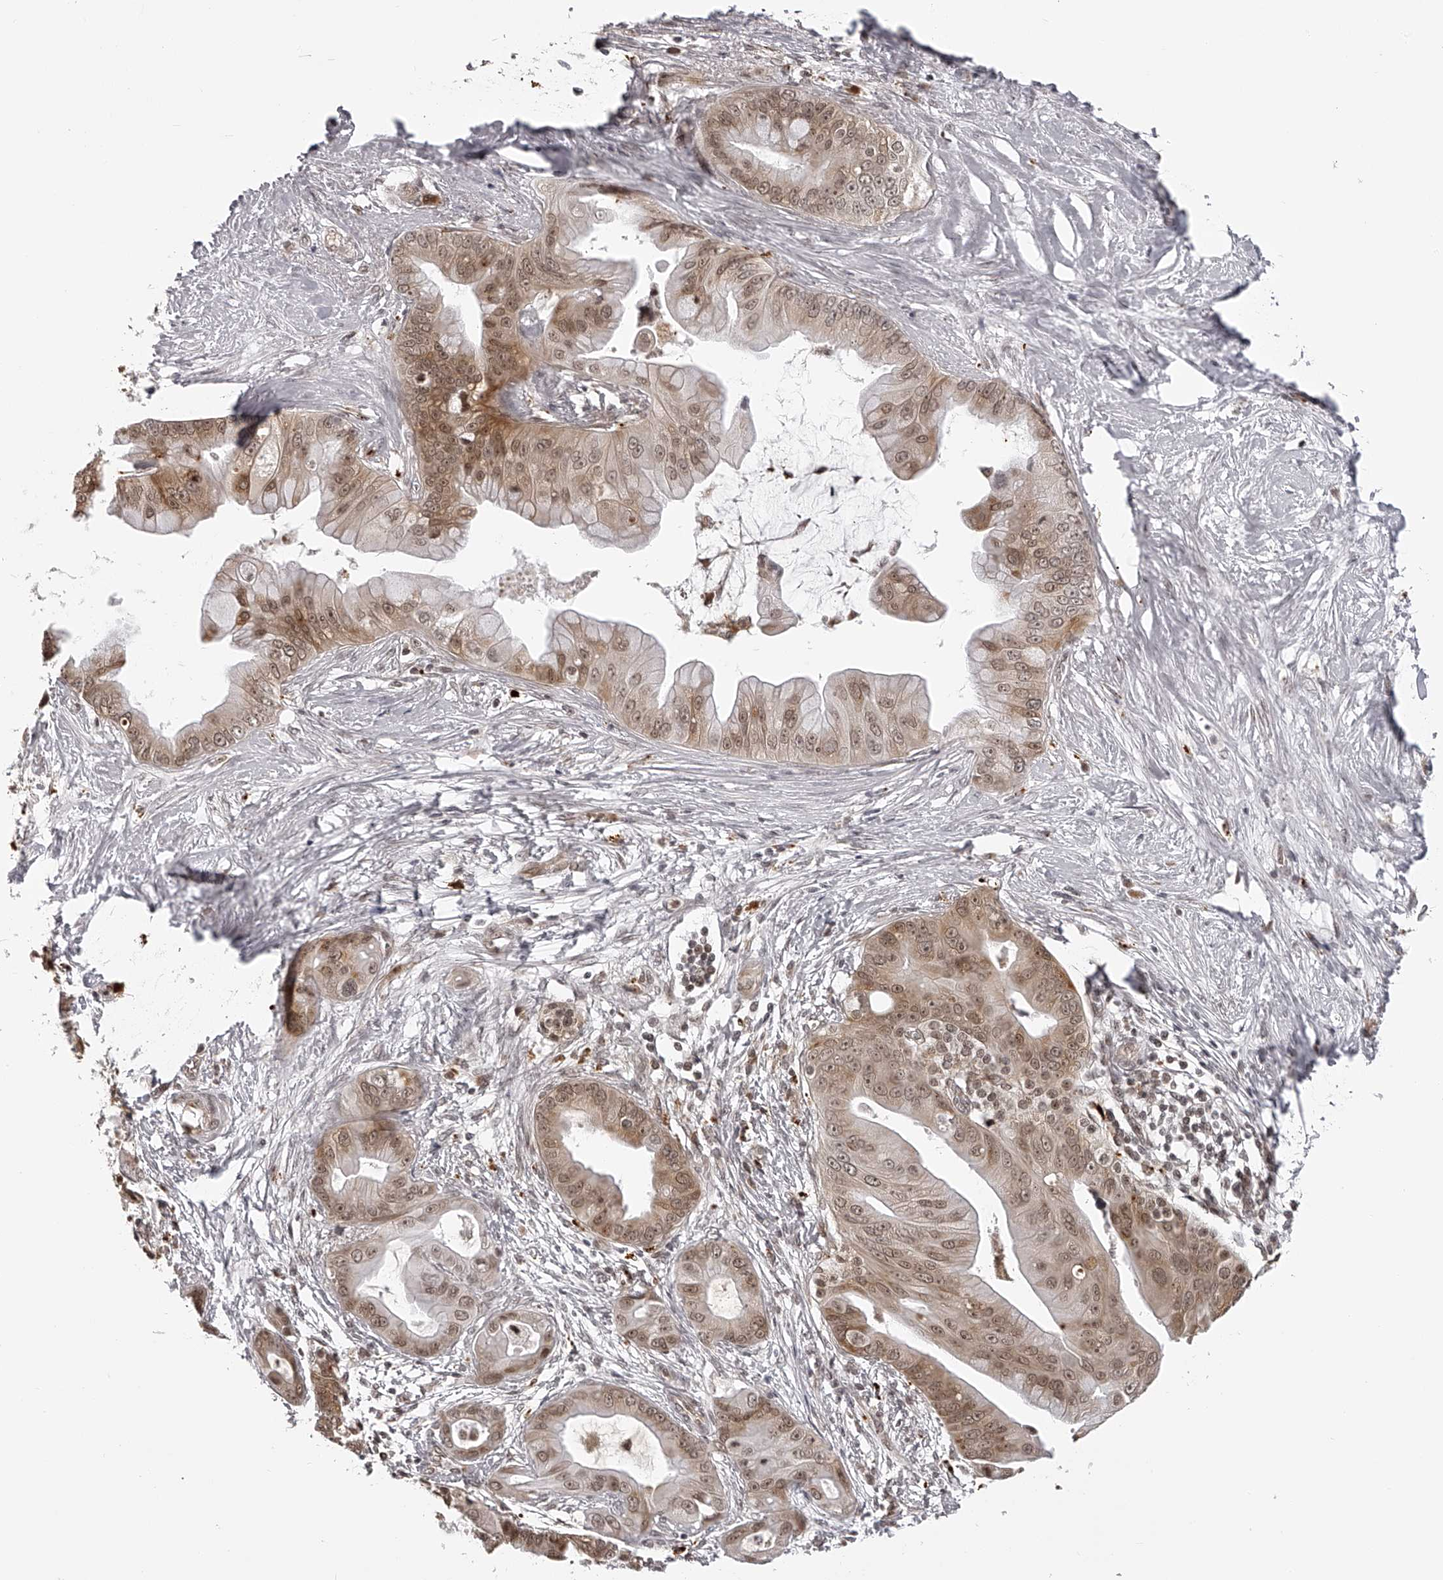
{"staining": {"intensity": "moderate", "quantity": "25%-75%", "location": "cytoplasmic/membranous,nuclear"}, "tissue": "pancreatic cancer", "cell_type": "Tumor cells", "image_type": "cancer", "snomed": [{"axis": "morphology", "description": "Adenocarcinoma, NOS"}, {"axis": "topography", "description": "Pancreas"}], "caption": "The photomicrograph reveals a brown stain indicating the presence of a protein in the cytoplasmic/membranous and nuclear of tumor cells in pancreatic adenocarcinoma.", "gene": "ODF2L", "patient": {"sex": "female", "age": 75}}